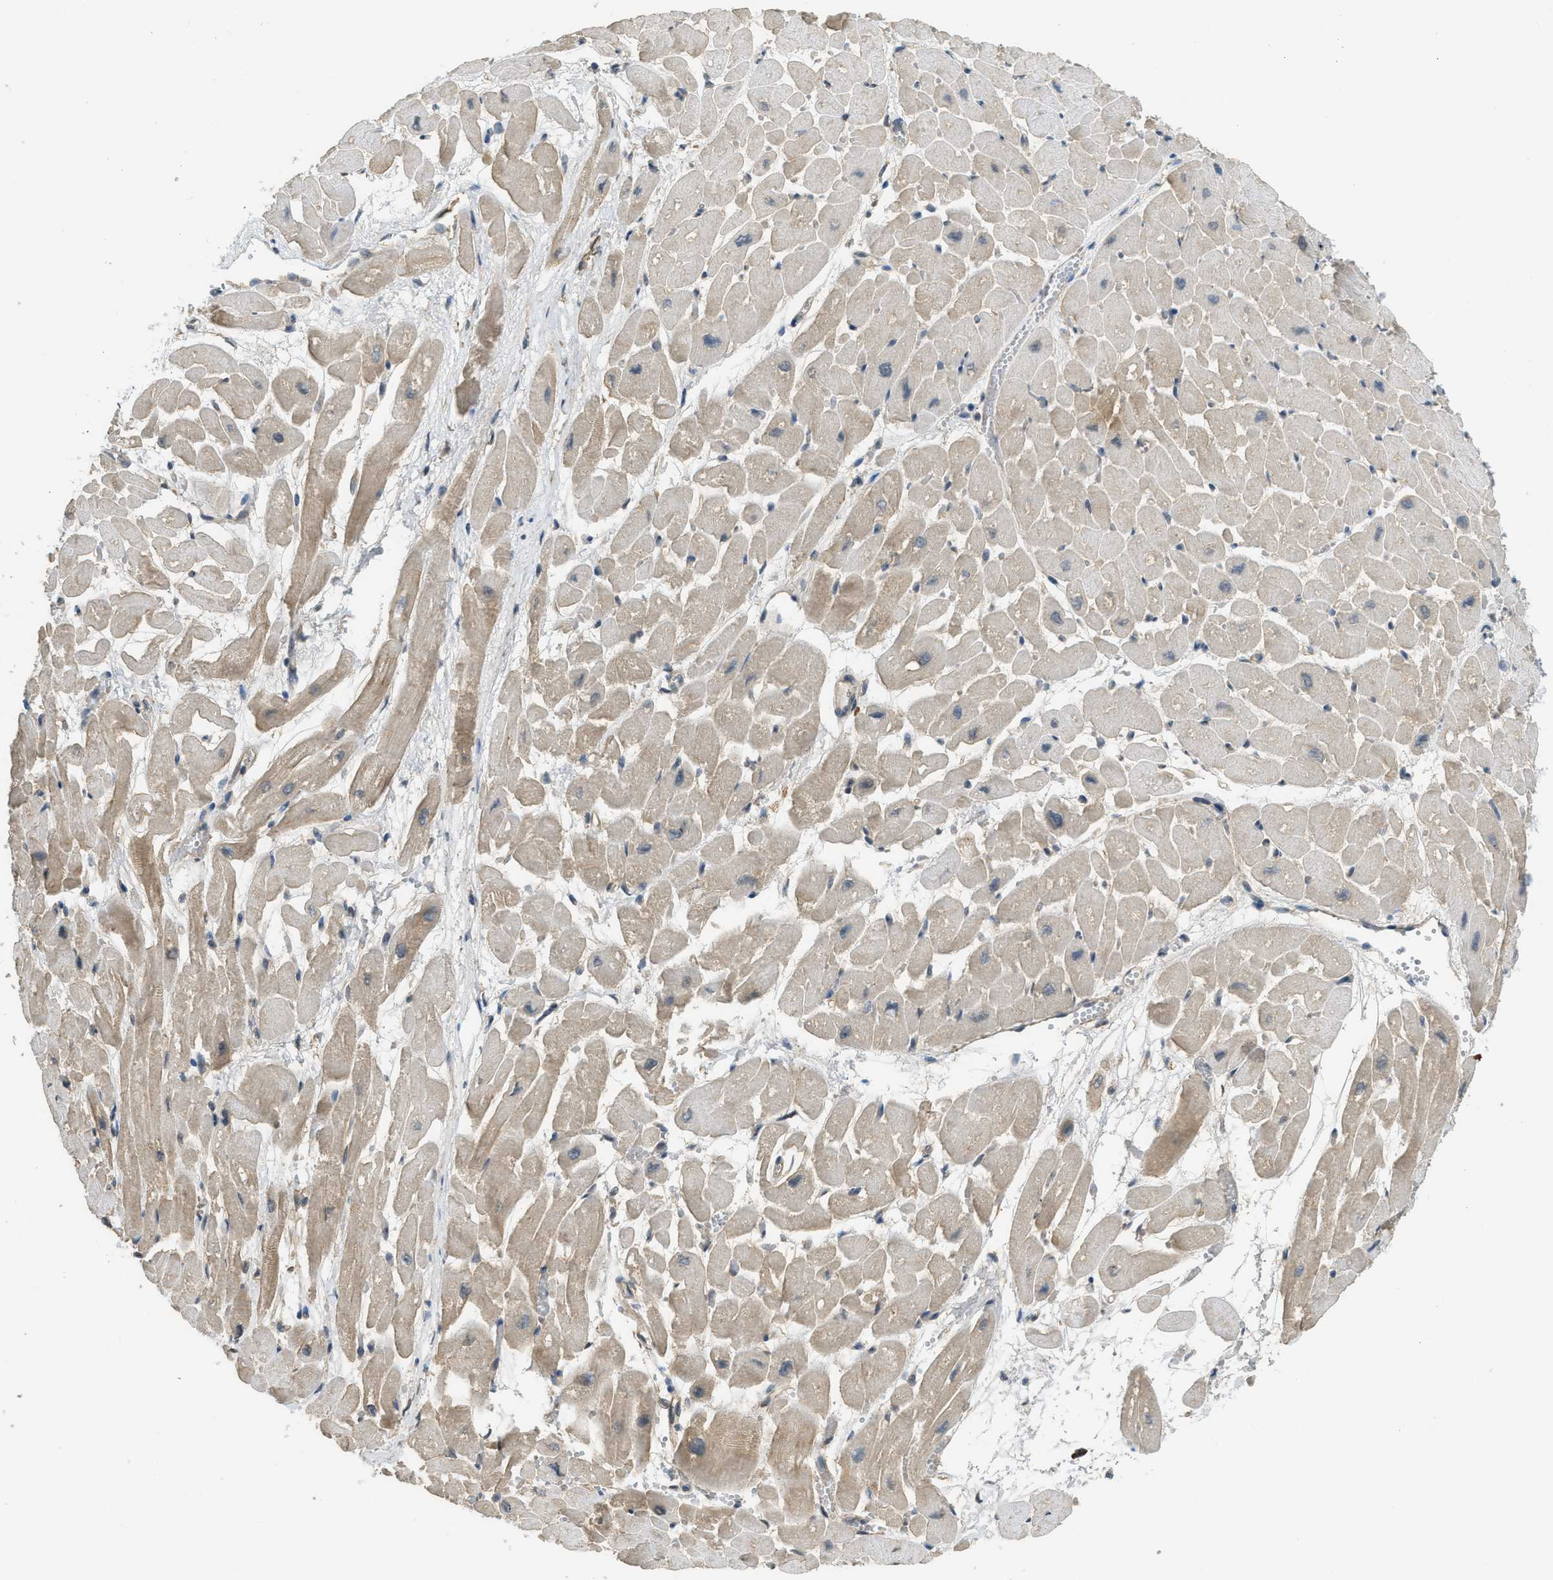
{"staining": {"intensity": "weak", "quantity": ">75%", "location": "cytoplasmic/membranous"}, "tissue": "heart muscle", "cell_type": "Cardiomyocytes", "image_type": "normal", "snomed": [{"axis": "morphology", "description": "Normal tissue, NOS"}, {"axis": "topography", "description": "Heart"}], "caption": "Cardiomyocytes show weak cytoplasmic/membranous staining in about >75% of cells in unremarkable heart muscle.", "gene": "IGF2BP2", "patient": {"sex": "male", "age": 45}}